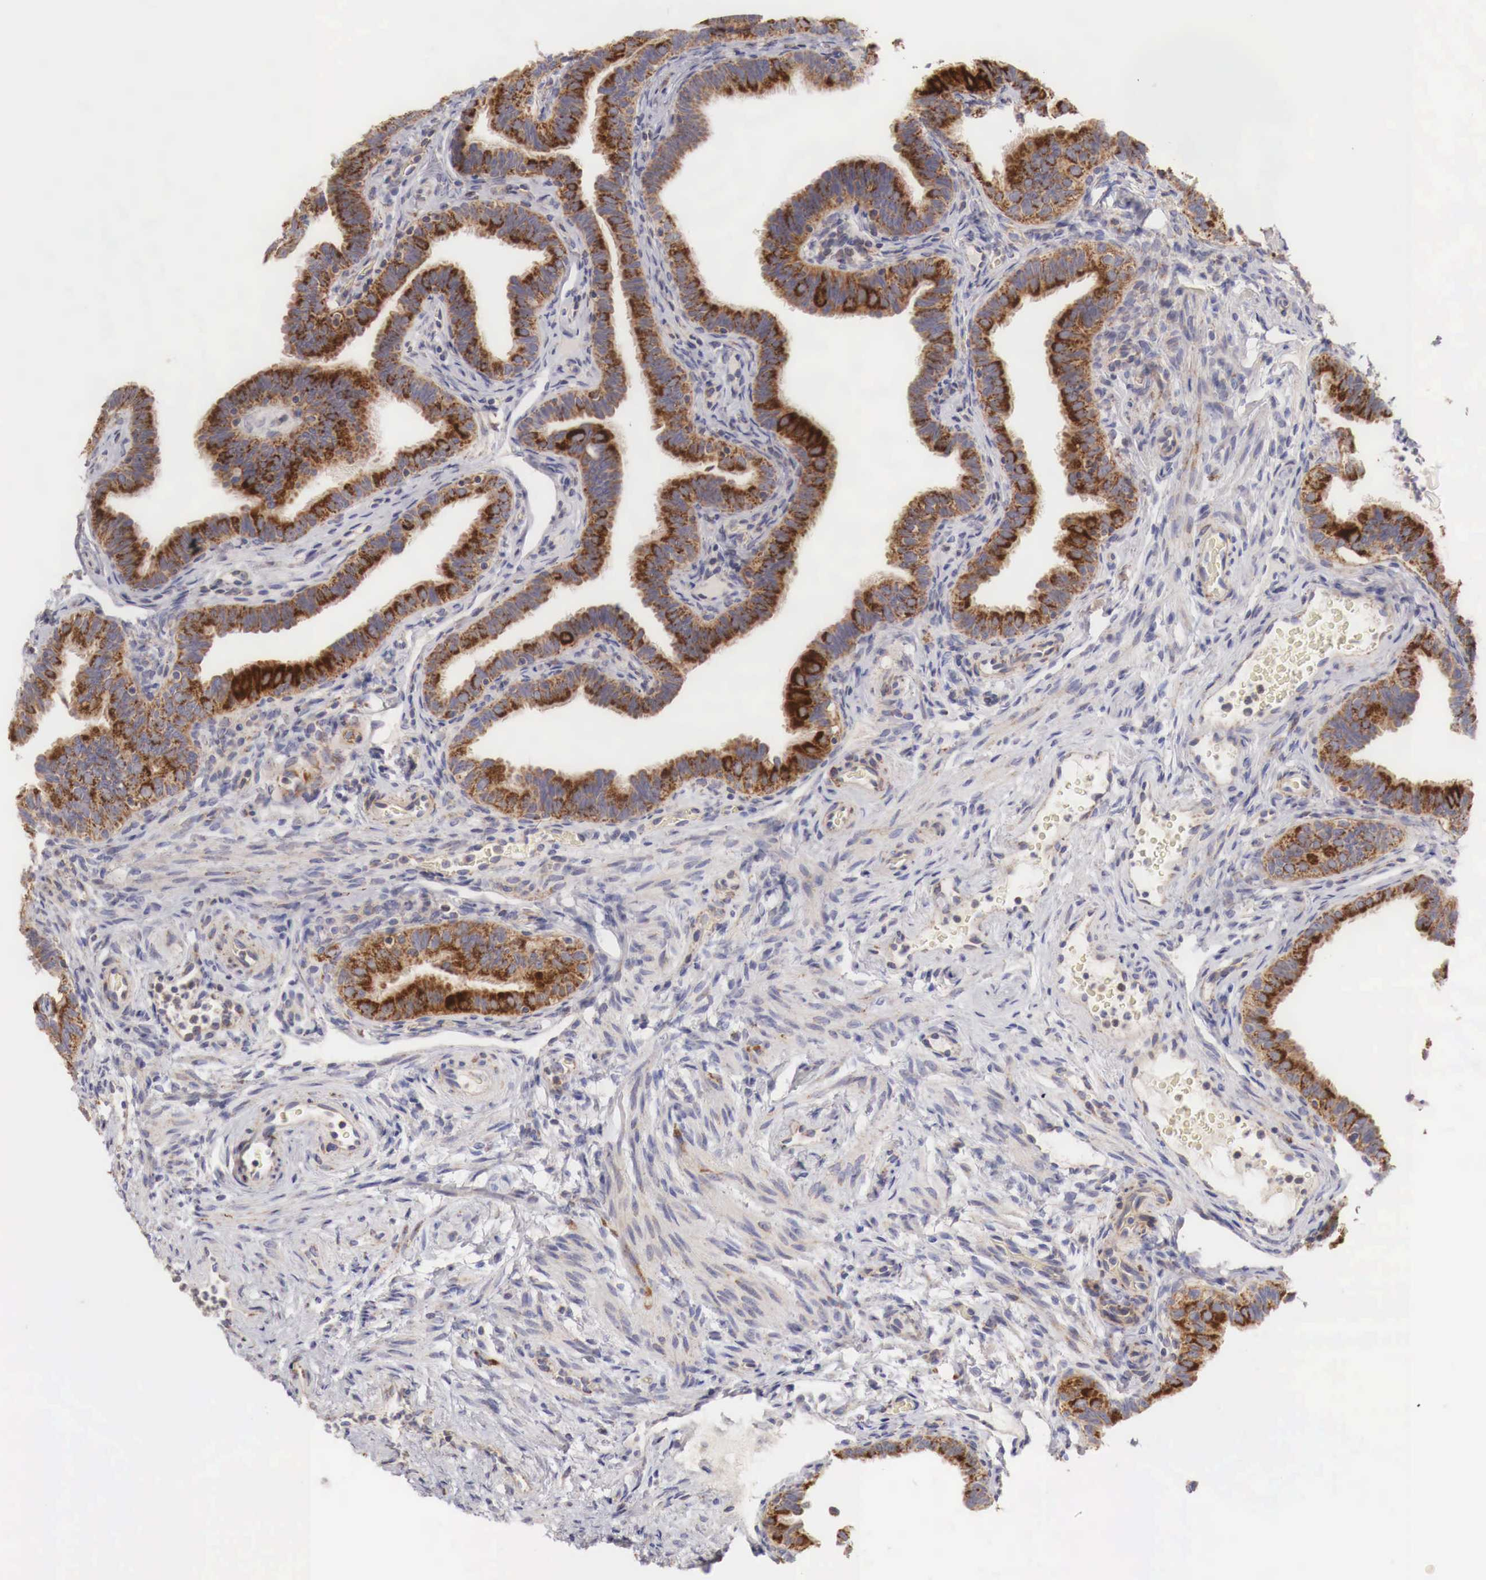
{"staining": {"intensity": "moderate", "quantity": "25%-75%", "location": "cytoplasmic/membranous"}, "tissue": "fallopian tube", "cell_type": "Glandular cells", "image_type": "normal", "snomed": [{"axis": "morphology", "description": "Normal tissue, NOS"}, {"axis": "topography", "description": "Fallopian tube"}], "caption": "Immunohistochemical staining of unremarkable fallopian tube reveals 25%-75% levels of moderate cytoplasmic/membranous protein expression in about 25%-75% of glandular cells. (brown staining indicates protein expression, while blue staining denotes nuclei).", "gene": "XPNPEP3", "patient": {"sex": "female", "age": 38}}